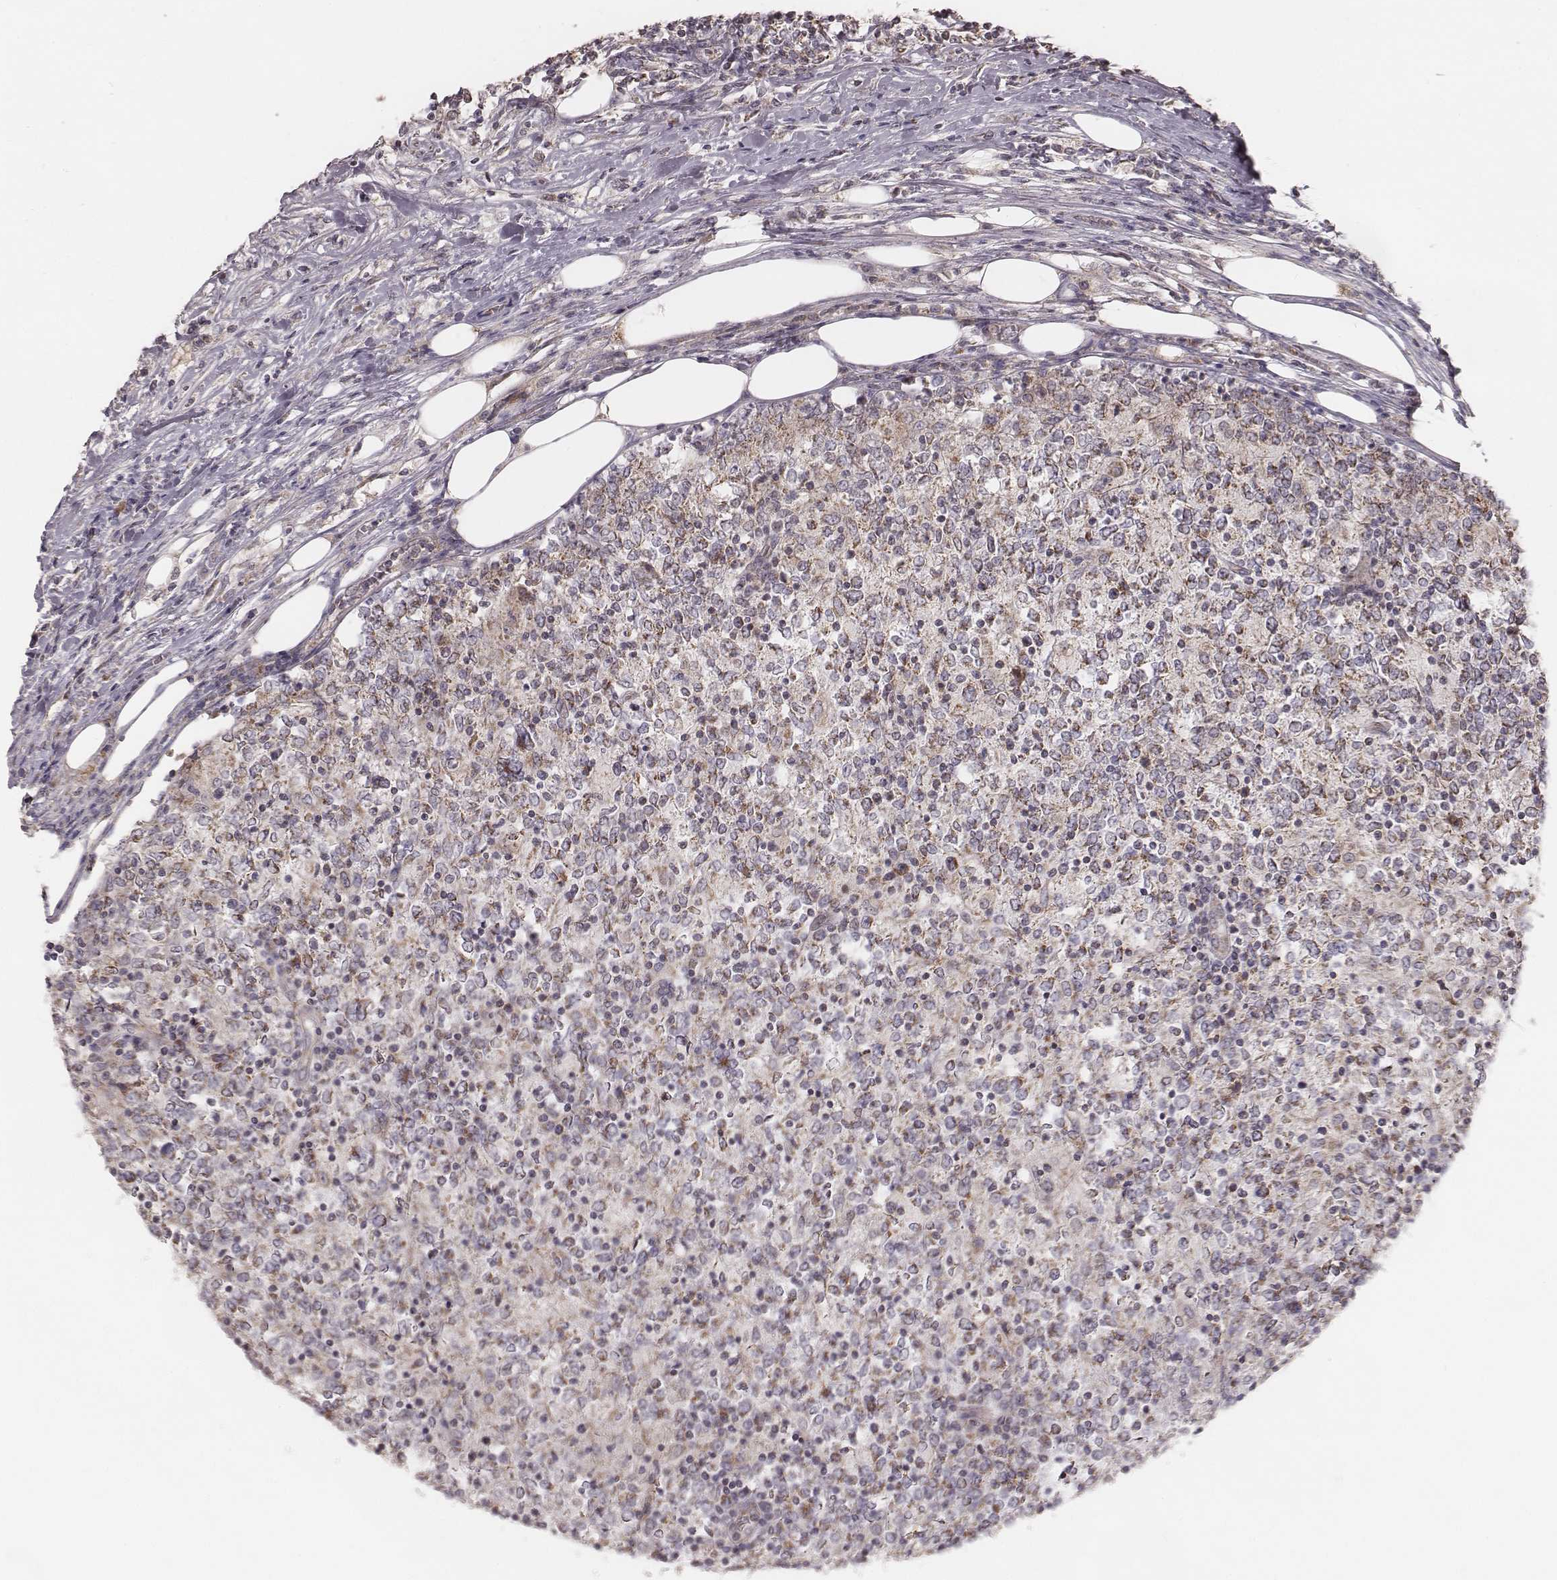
{"staining": {"intensity": "weak", "quantity": "<25%", "location": "cytoplasmic/membranous"}, "tissue": "lymphoma", "cell_type": "Tumor cells", "image_type": "cancer", "snomed": [{"axis": "morphology", "description": "Malignant lymphoma, non-Hodgkin's type, High grade"}, {"axis": "topography", "description": "Lymph node"}], "caption": "A photomicrograph of malignant lymphoma, non-Hodgkin's type (high-grade) stained for a protein exhibits no brown staining in tumor cells.", "gene": "MRPS27", "patient": {"sex": "female", "age": 84}}